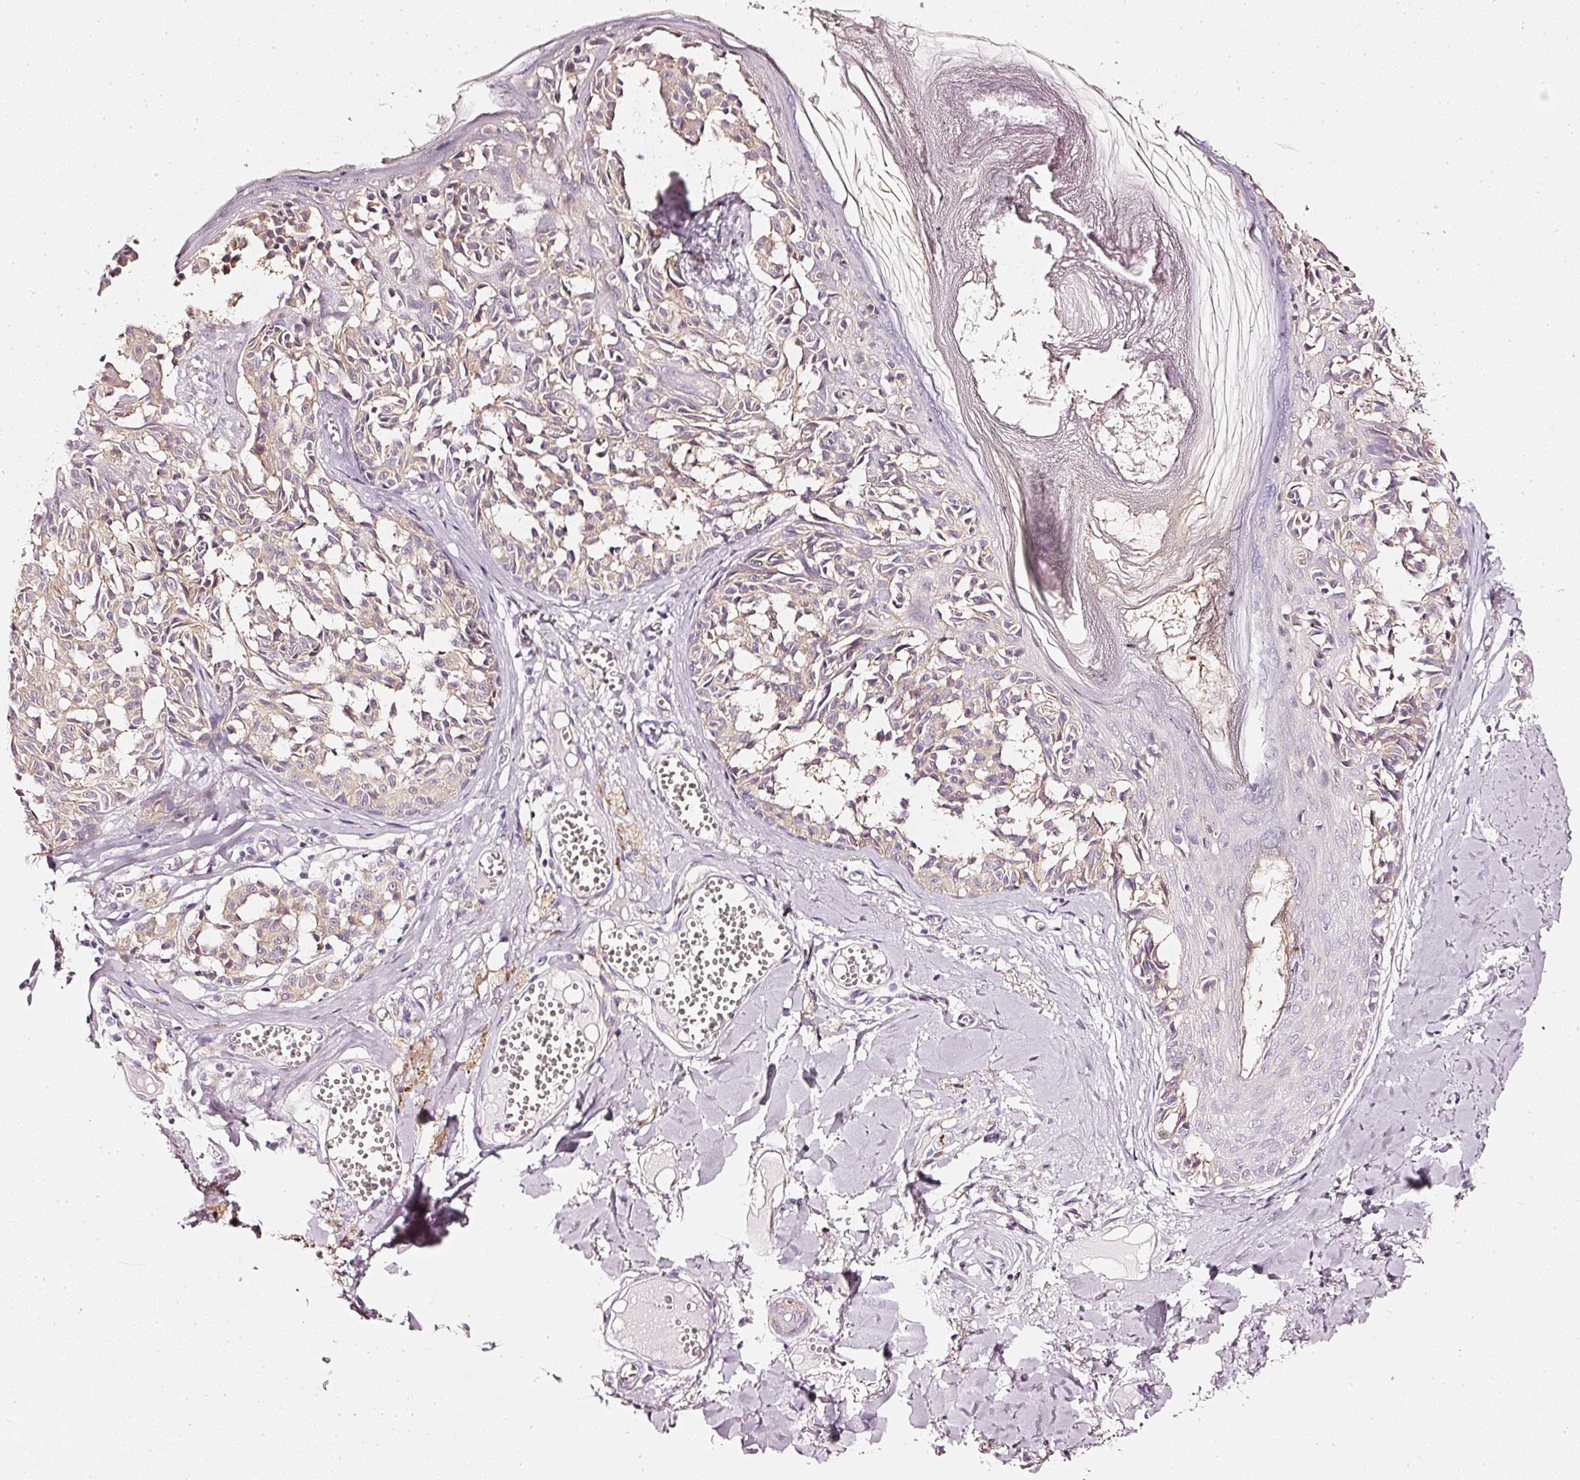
{"staining": {"intensity": "weak", "quantity": ">75%", "location": "cytoplasmic/membranous"}, "tissue": "melanoma", "cell_type": "Tumor cells", "image_type": "cancer", "snomed": [{"axis": "morphology", "description": "Malignant melanoma, NOS"}, {"axis": "topography", "description": "Skin"}], "caption": "Immunohistochemical staining of melanoma displays low levels of weak cytoplasmic/membranous staining in about >75% of tumor cells.", "gene": "CNP", "patient": {"sex": "female", "age": 43}}